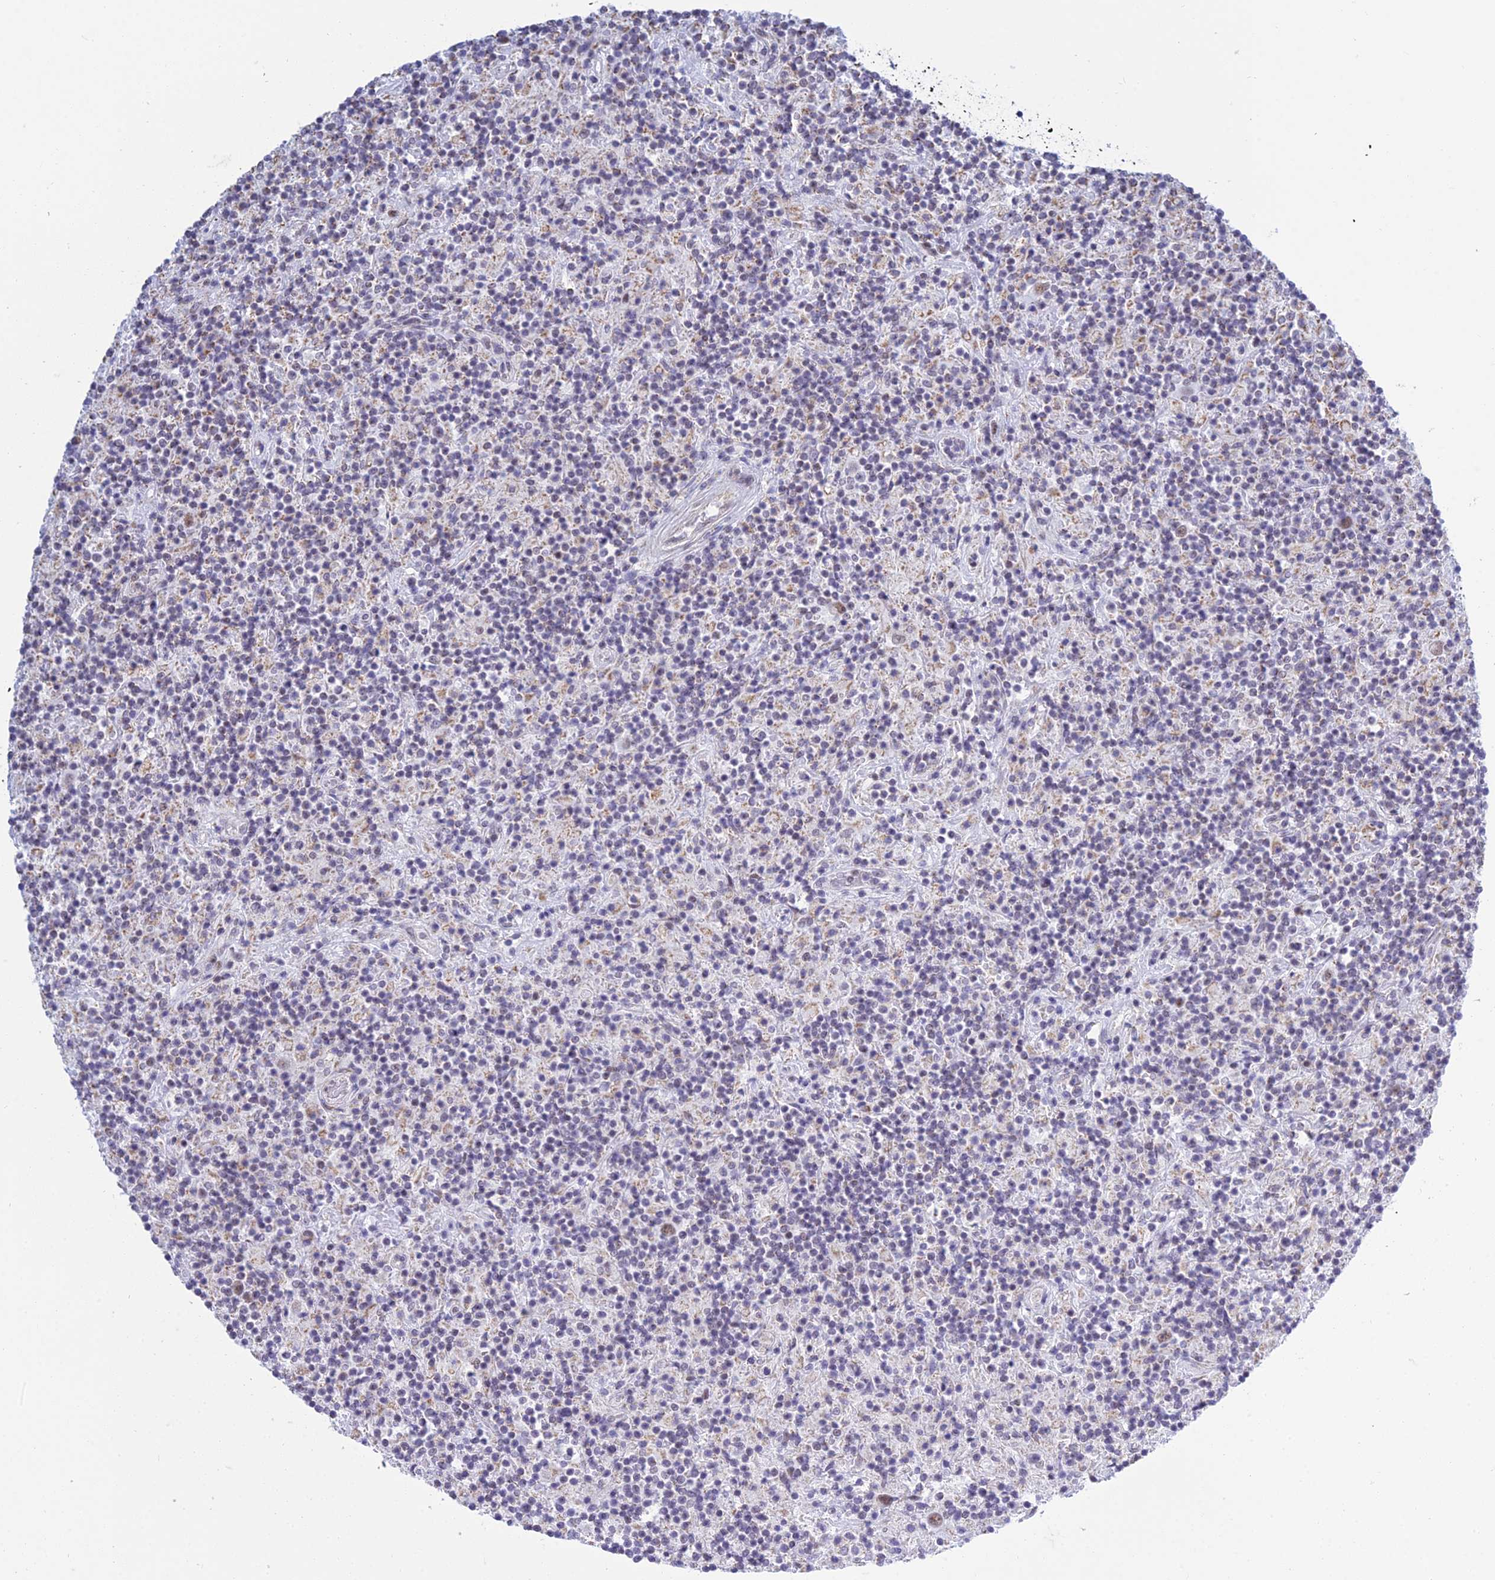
{"staining": {"intensity": "negative", "quantity": "none", "location": "none"}, "tissue": "lymphoma", "cell_type": "Tumor cells", "image_type": "cancer", "snomed": [{"axis": "morphology", "description": "Hodgkin's disease, NOS"}, {"axis": "topography", "description": "Lymph node"}], "caption": "A histopathology image of human Hodgkin's disease is negative for staining in tumor cells.", "gene": "KLF14", "patient": {"sex": "male", "age": 70}}